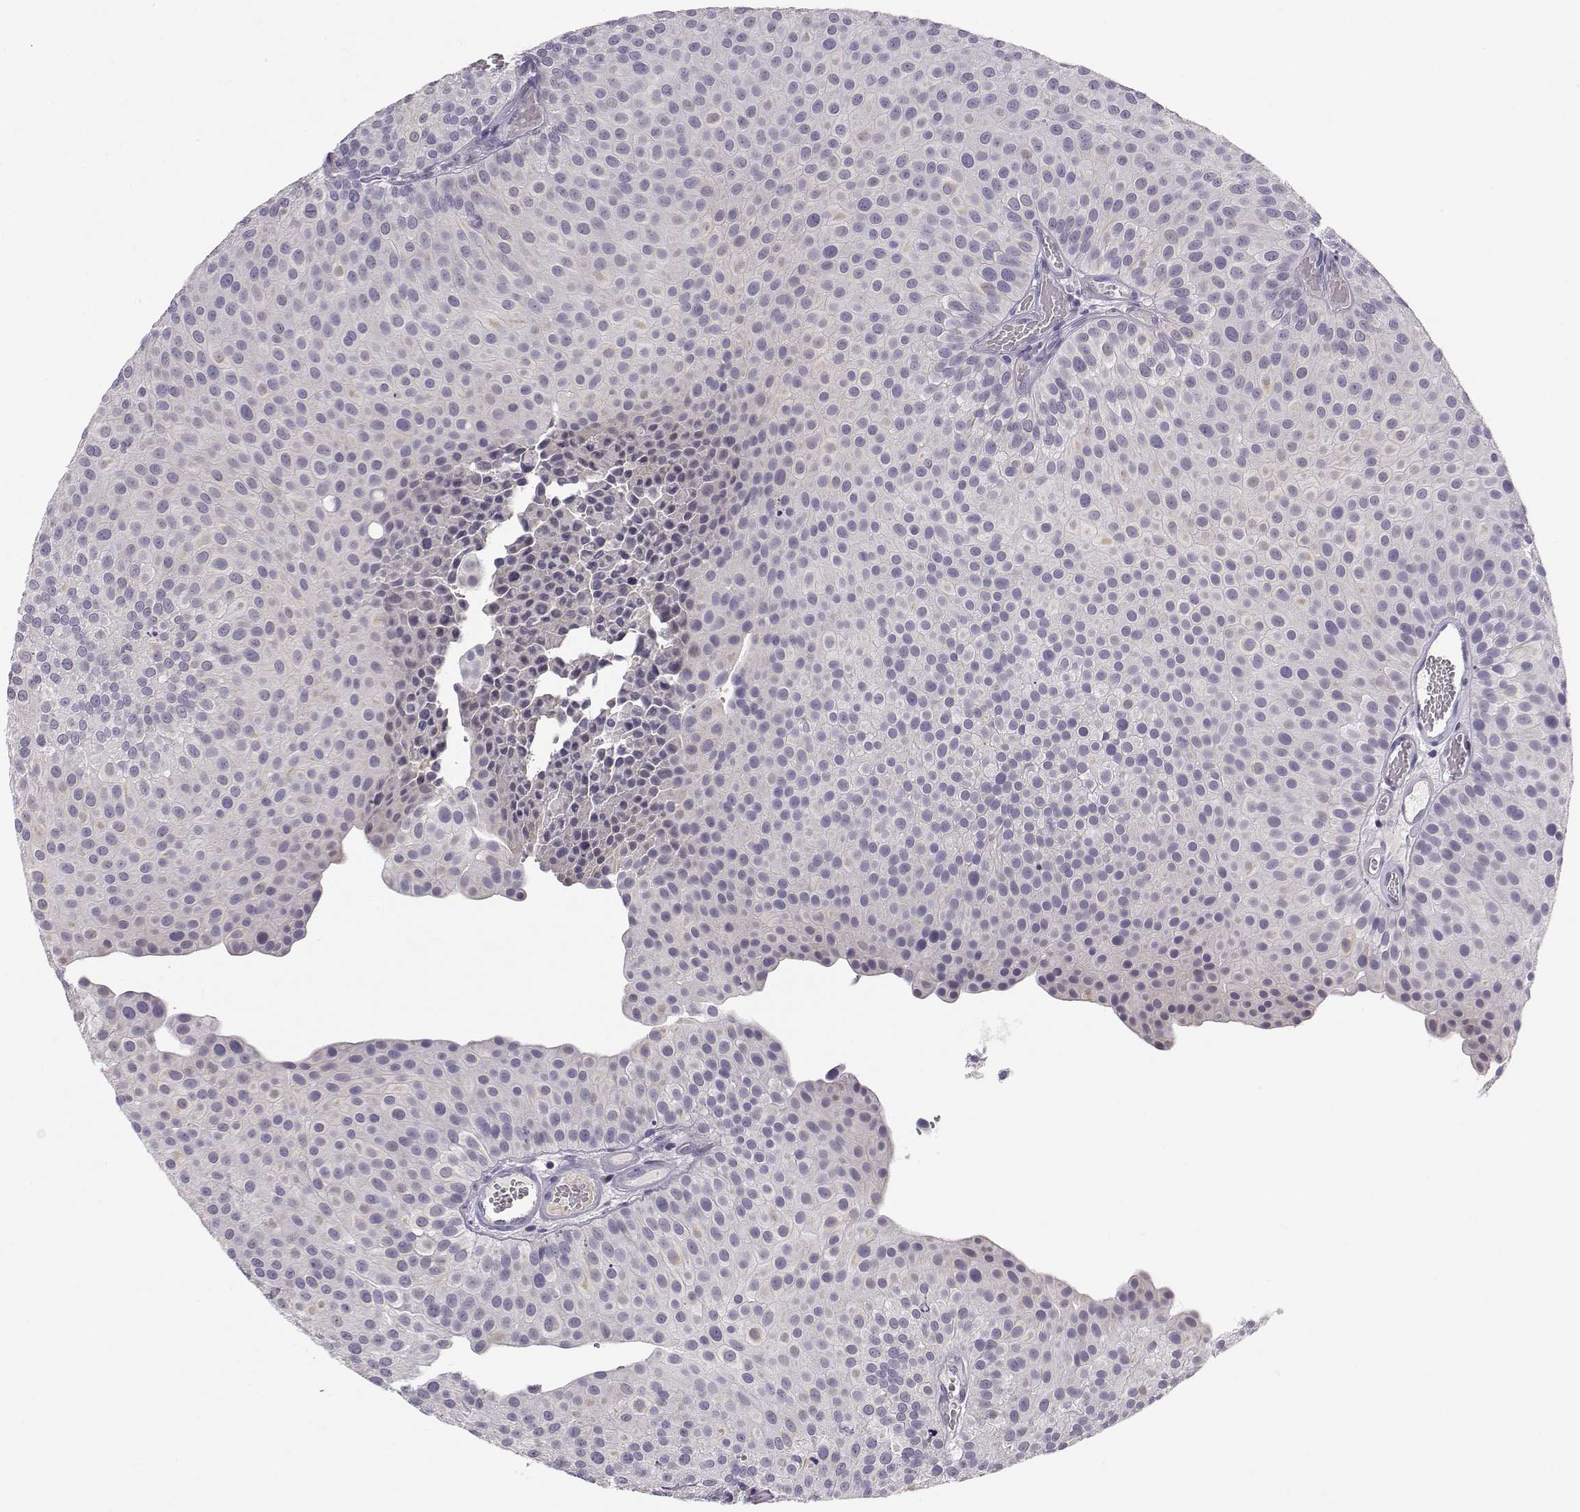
{"staining": {"intensity": "negative", "quantity": "none", "location": "none"}, "tissue": "urothelial cancer", "cell_type": "Tumor cells", "image_type": "cancer", "snomed": [{"axis": "morphology", "description": "Urothelial carcinoma, Low grade"}, {"axis": "topography", "description": "Urinary bladder"}], "caption": "This photomicrograph is of urothelial cancer stained with immunohistochemistry to label a protein in brown with the nuclei are counter-stained blue. There is no positivity in tumor cells.", "gene": "ACSL6", "patient": {"sex": "female", "age": 87}}